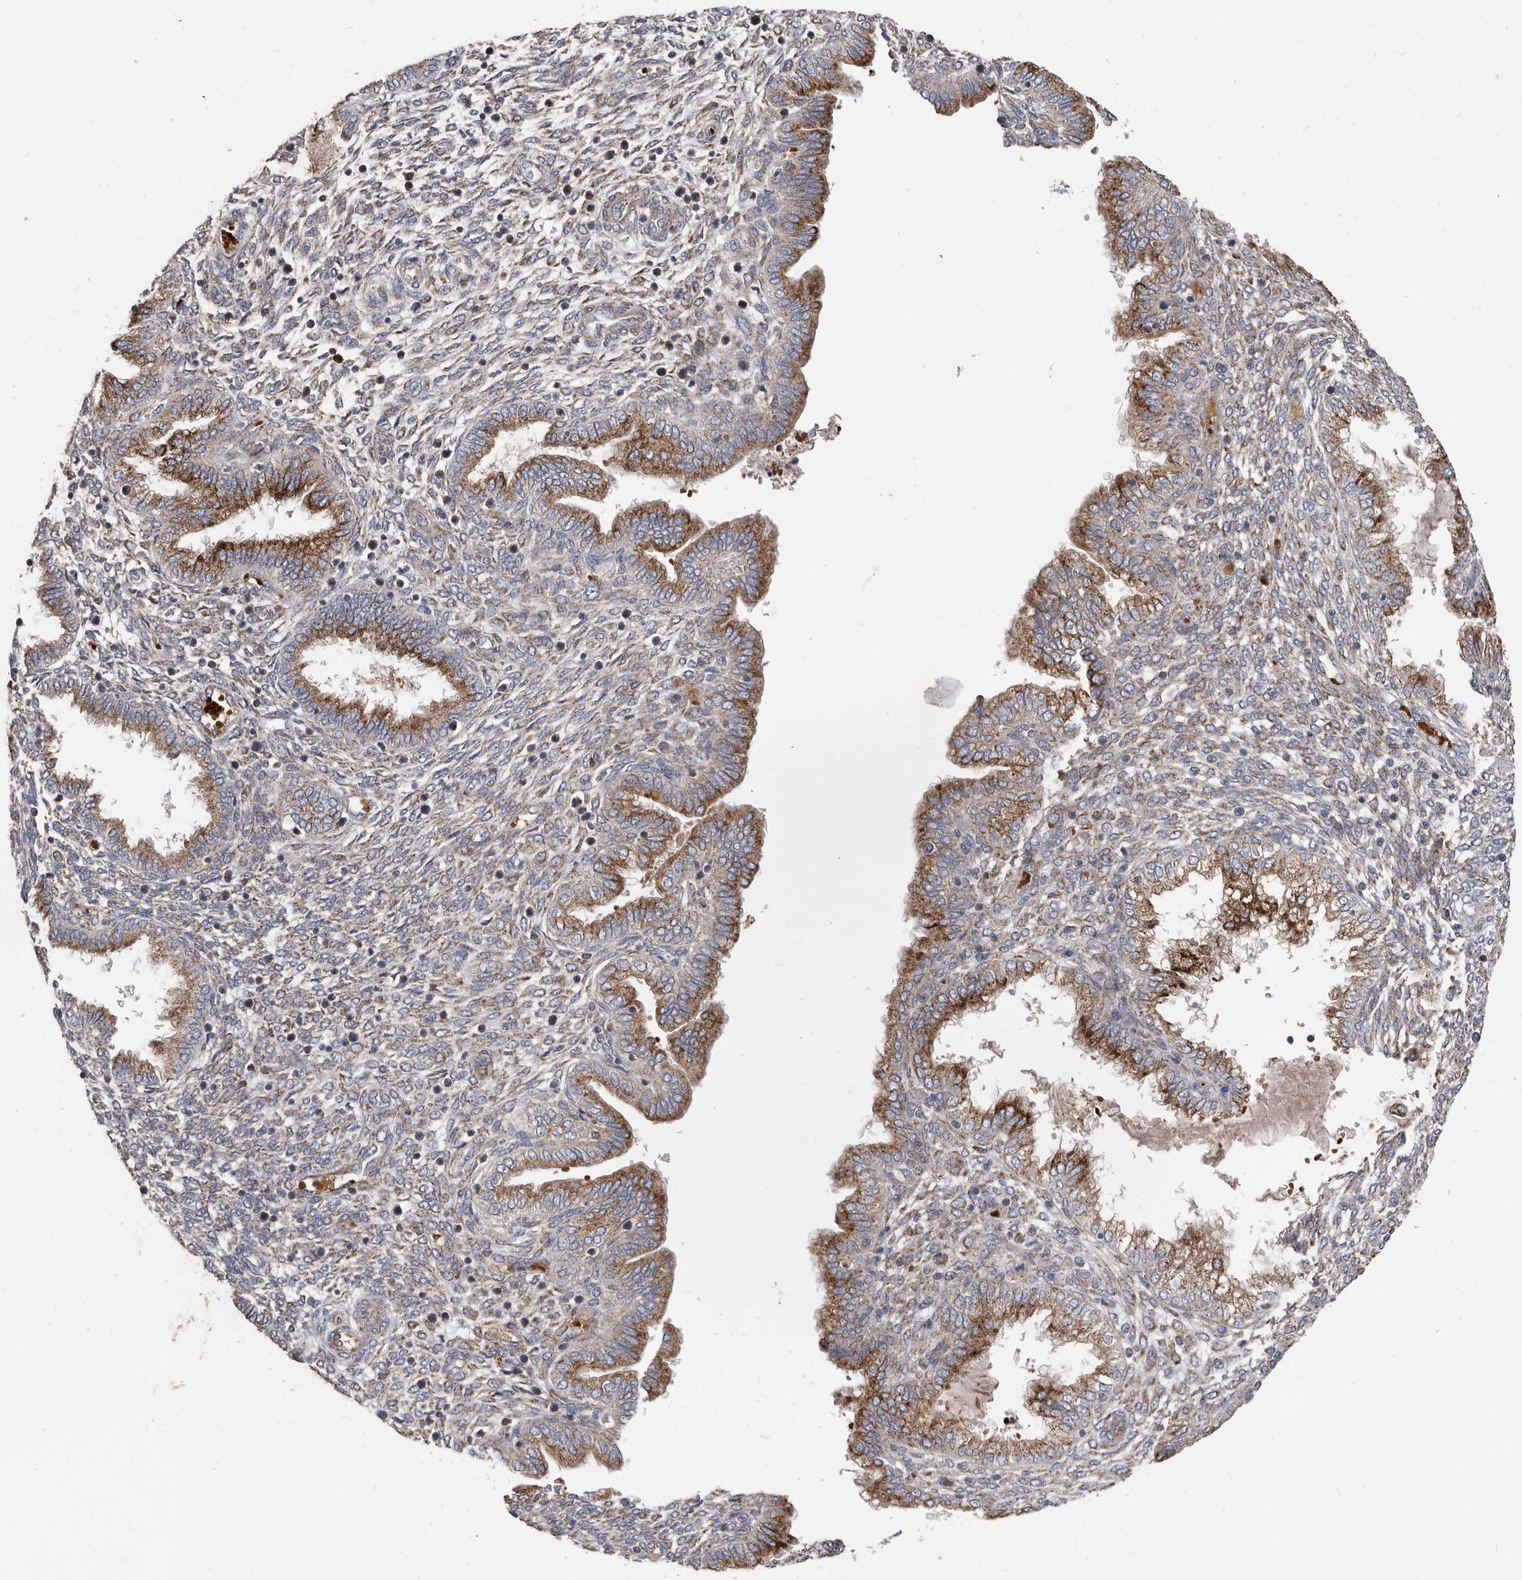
{"staining": {"intensity": "weak", "quantity": "25%-75%", "location": "cytoplasmic/membranous"}, "tissue": "endometrium", "cell_type": "Cells in endometrial stroma", "image_type": "normal", "snomed": [{"axis": "morphology", "description": "Normal tissue, NOS"}, {"axis": "topography", "description": "Endometrium"}], "caption": "An immunohistochemistry (IHC) micrograph of unremarkable tissue is shown. Protein staining in brown labels weak cytoplasmic/membranous positivity in endometrium within cells in endometrial stroma. (IHC, brightfield microscopy, high magnification).", "gene": "CRISPLD2", "patient": {"sex": "female", "age": 33}}